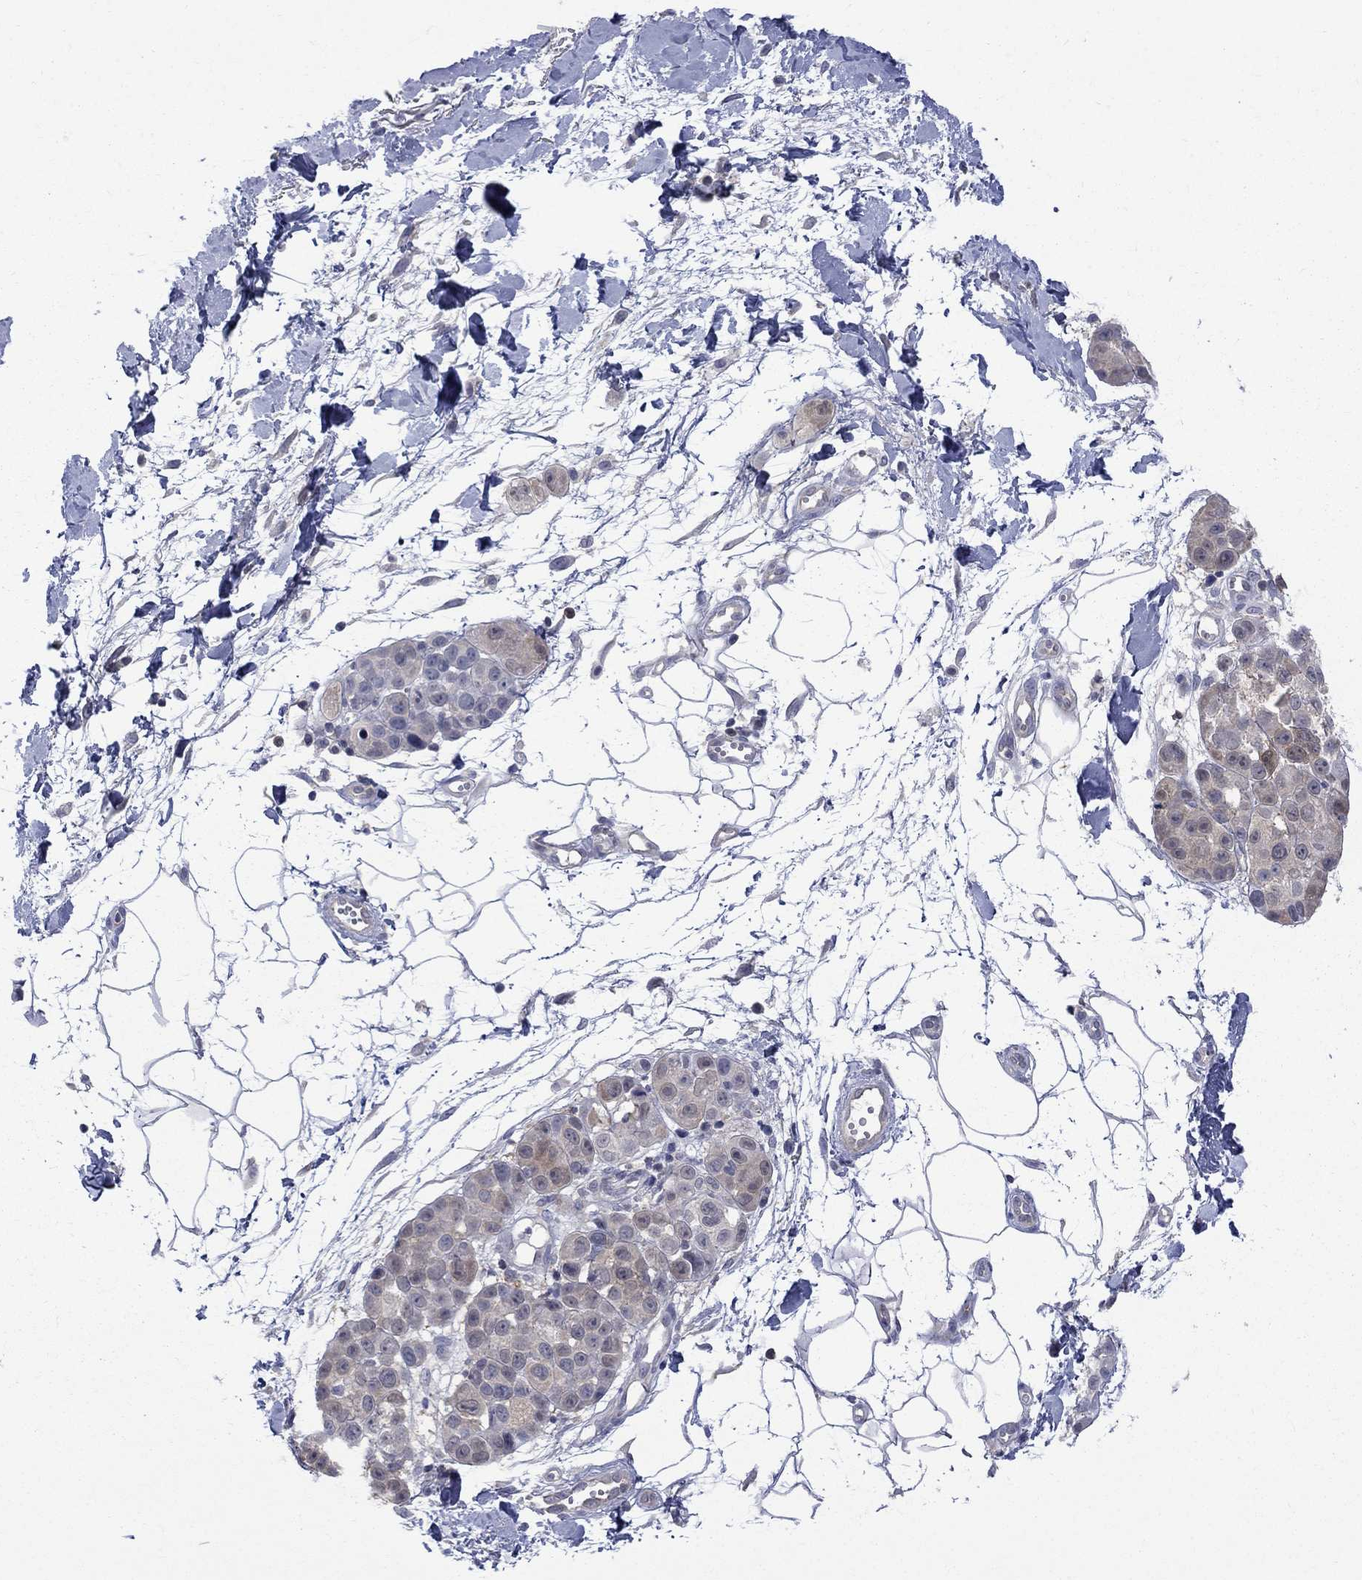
{"staining": {"intensity": "negative", "quantity": "none", "location": "none"}, "tissue": "melanoma", "cell_type": "Tumor cells", "image_type": "cancer", "snomed": [{"axis": "morphology", "description": "Malignant melanoma, NOS"}, {"axis": "topography", "description": "Skin"}], "caption": "There is no significant staining in tumor cells of melanoma.", "gene": "HKDC1", "patient": {"sex": "female", "age": 86}}